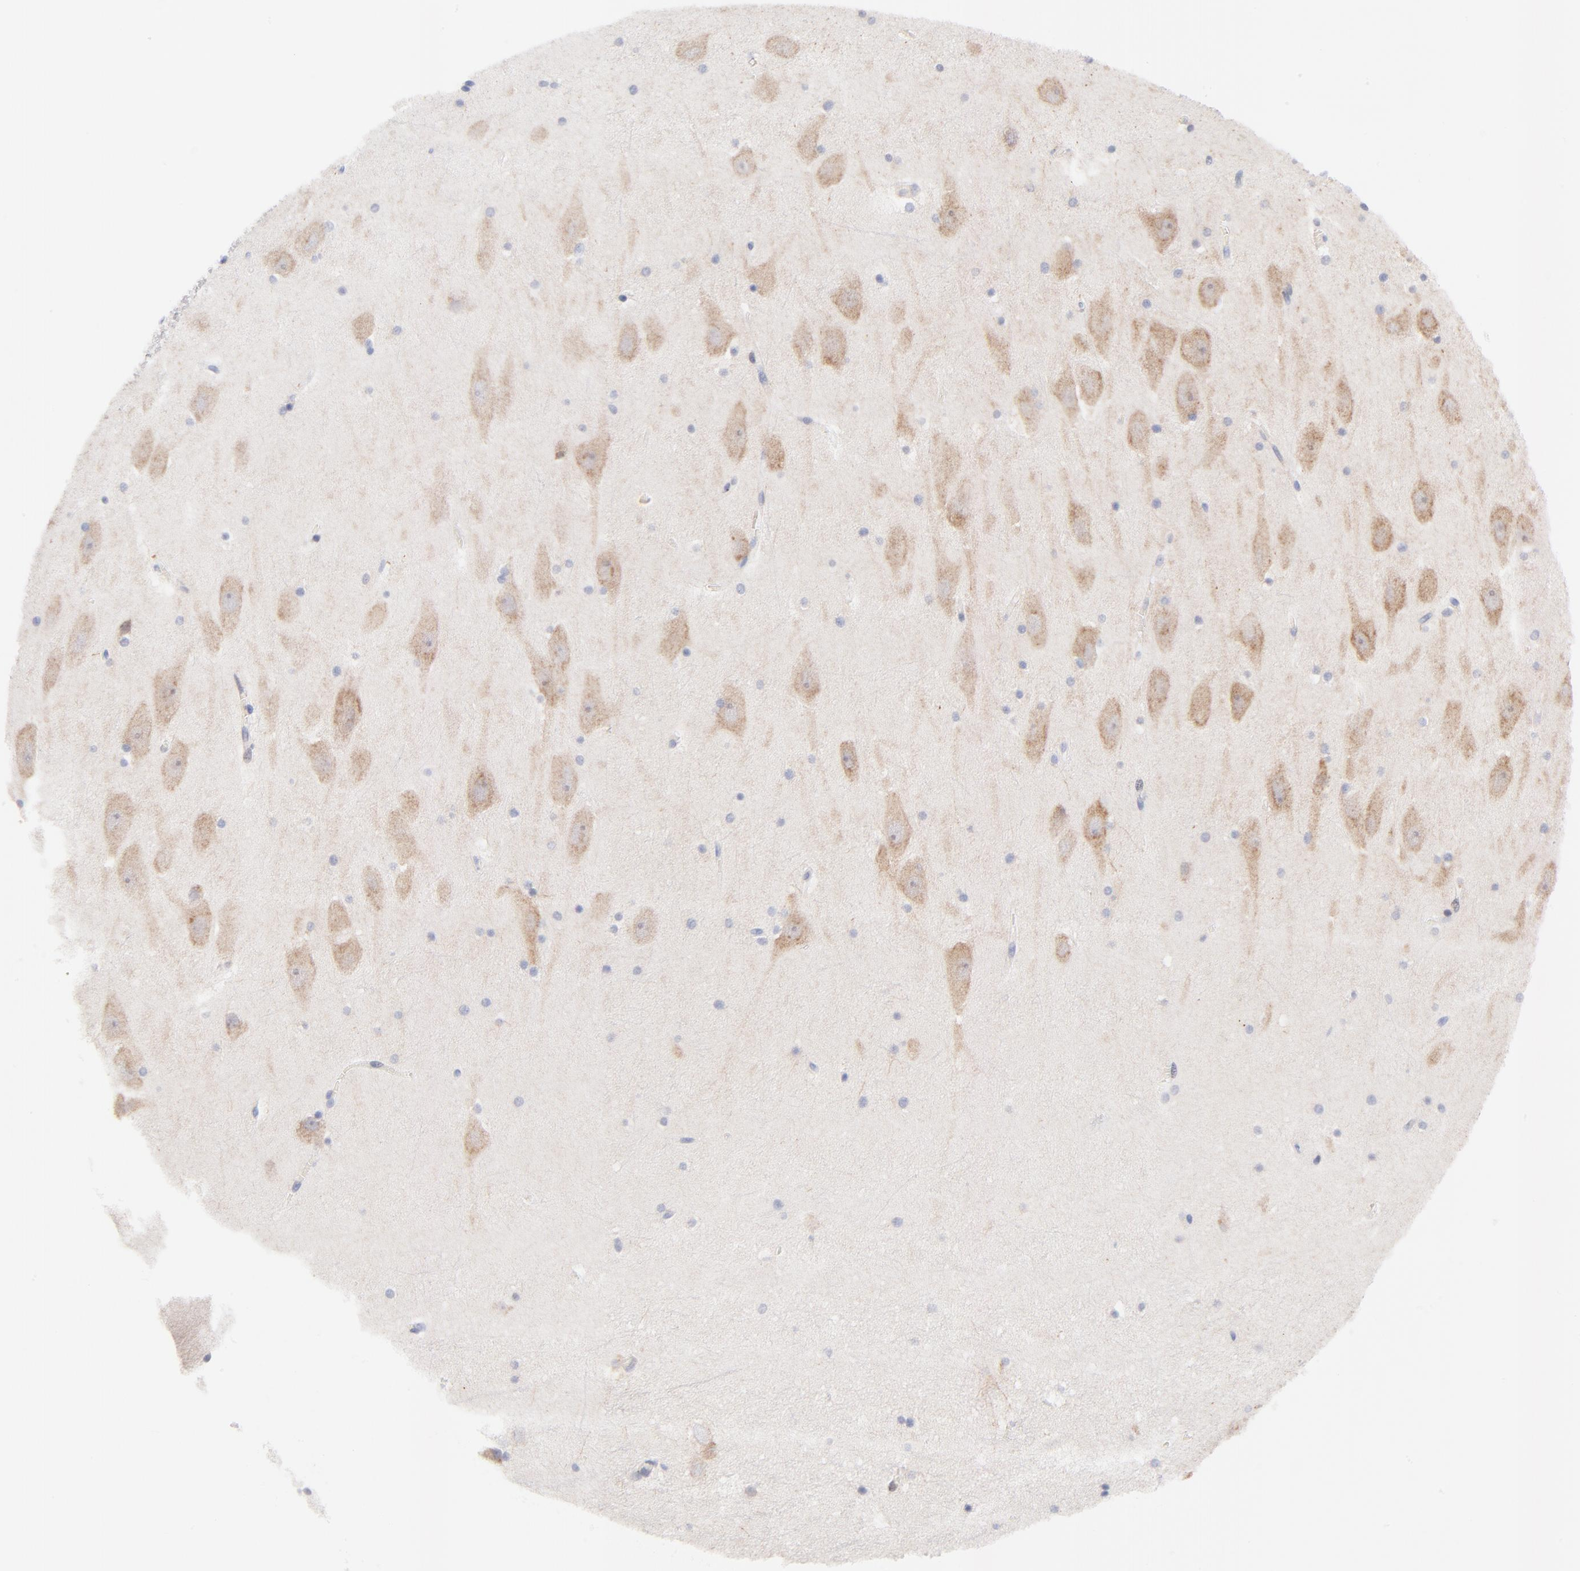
{"staining": {"intensity": "negative", "quantity": "none", "location": "none"}, "tissue": "hippocampus", "cell_type": "Glial cells", "image_type": "normal", "snomed": [{"axis": "morphology", "description": "Normal tissue, NOS"}, {"axis": "topography", "description": "Hippocampus"}], "caption": "This is a histopathology image of IHC staining of normal hippocampus, which shows no staining in glial cells. The staining was performed using DAB to visualize the protein expression in brown, while the nuclei were stained in blue with hematoxylin (Magnification: 20x).", "gene": "AFF2", "patient": {"sex": "male", "age": 45}}